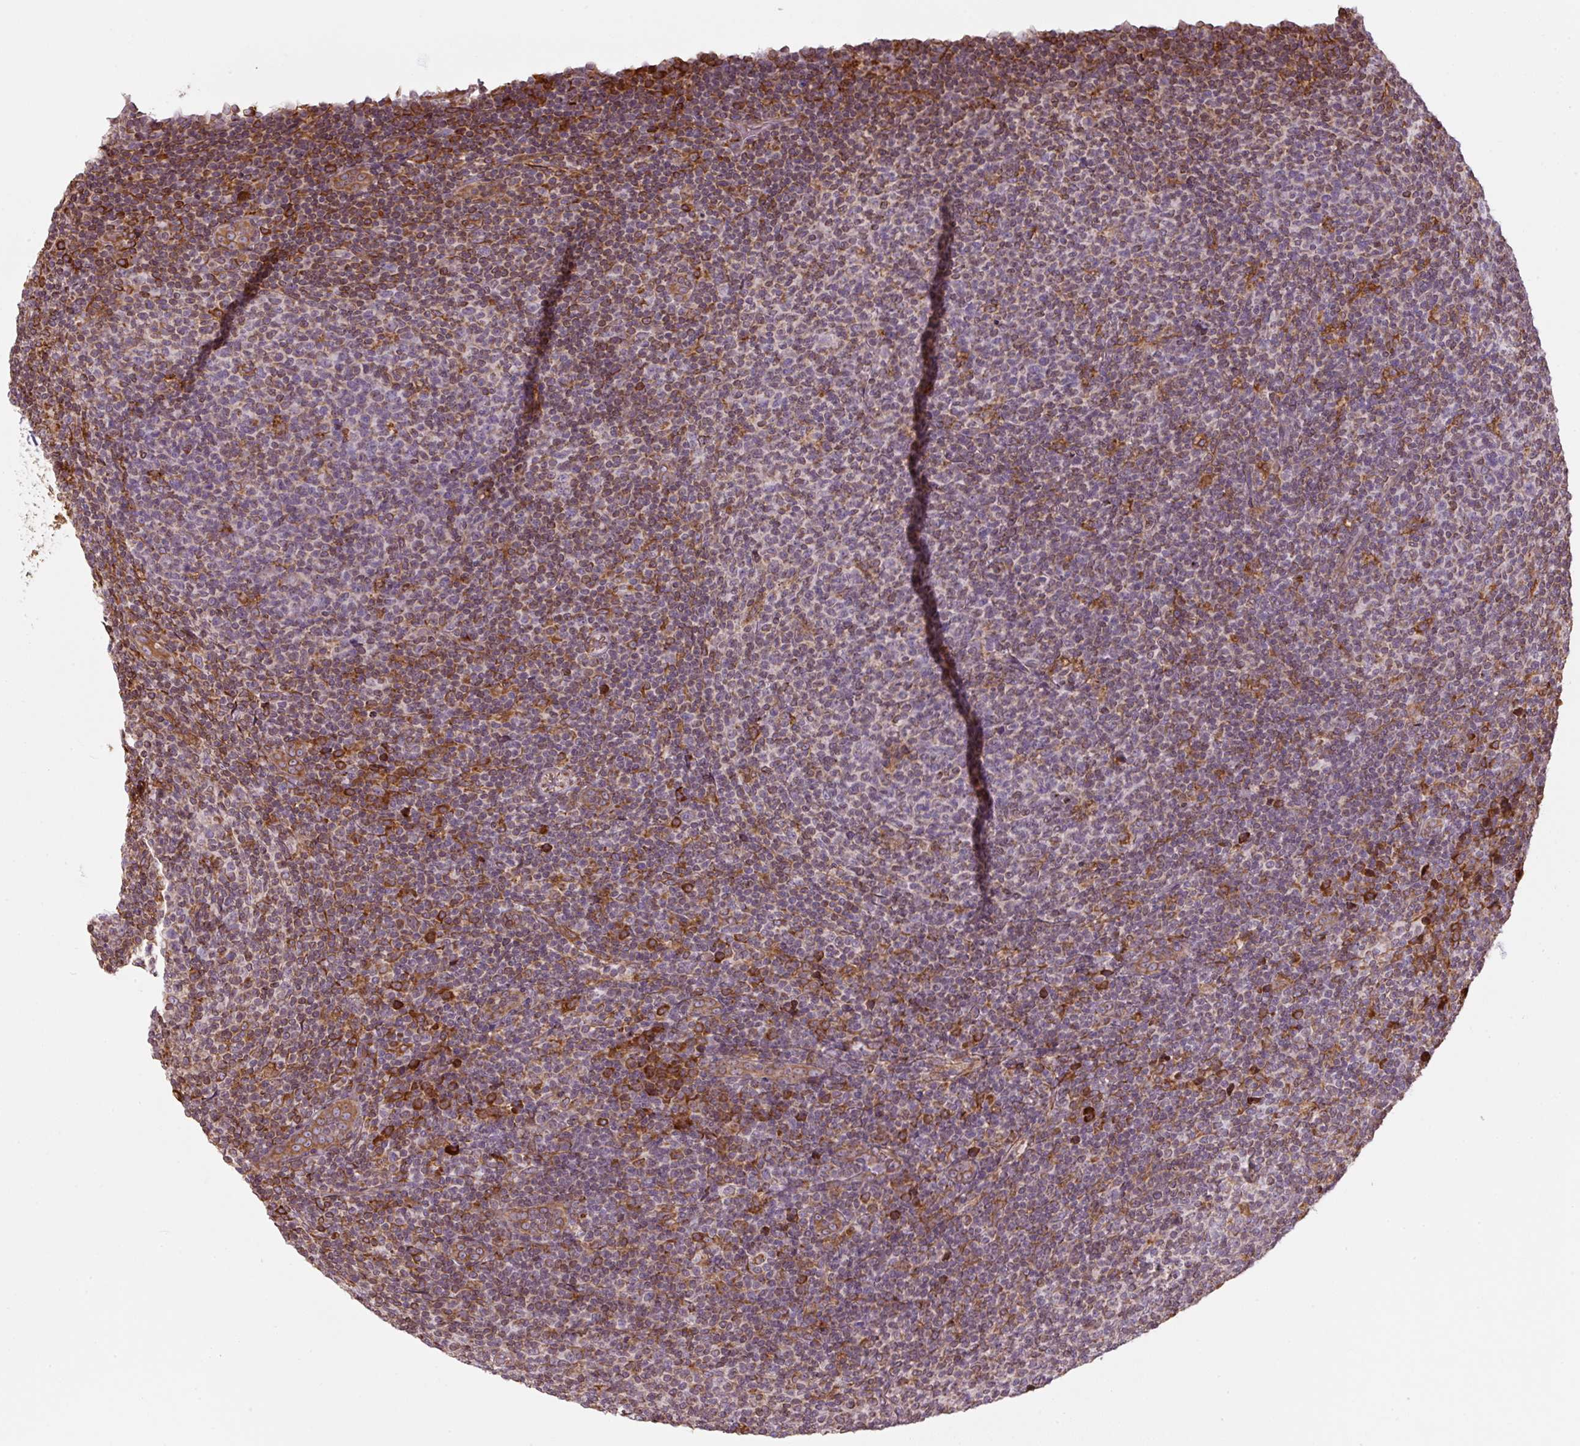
{"staining": {"intensity": "moderate", "quantity": "25%-75%", "location": "cytoplasmic/membranous"}, "tissue": "lymphoma", "cell_type": "Tumor cells", "image_type": "cancer", "snomed": [{"axis": "morphology", "description": "Malignant lymphoma, non-Hodgkin's type, Low grade"}, {"axis": "topography", "description": "Lymph node"}], "caption": "Protein analysis of malignant lymphoma, non-Hodgkin's type (low-grade) tissue reveals moderate cytoplasmic/membranous expression in about 25%-75% of tumor cells. The protein of interest is shown in brown color, while the nuclei are stained blue.", "gene": "PRKCSH", "patient": {"sex": "male", "age": 66}}